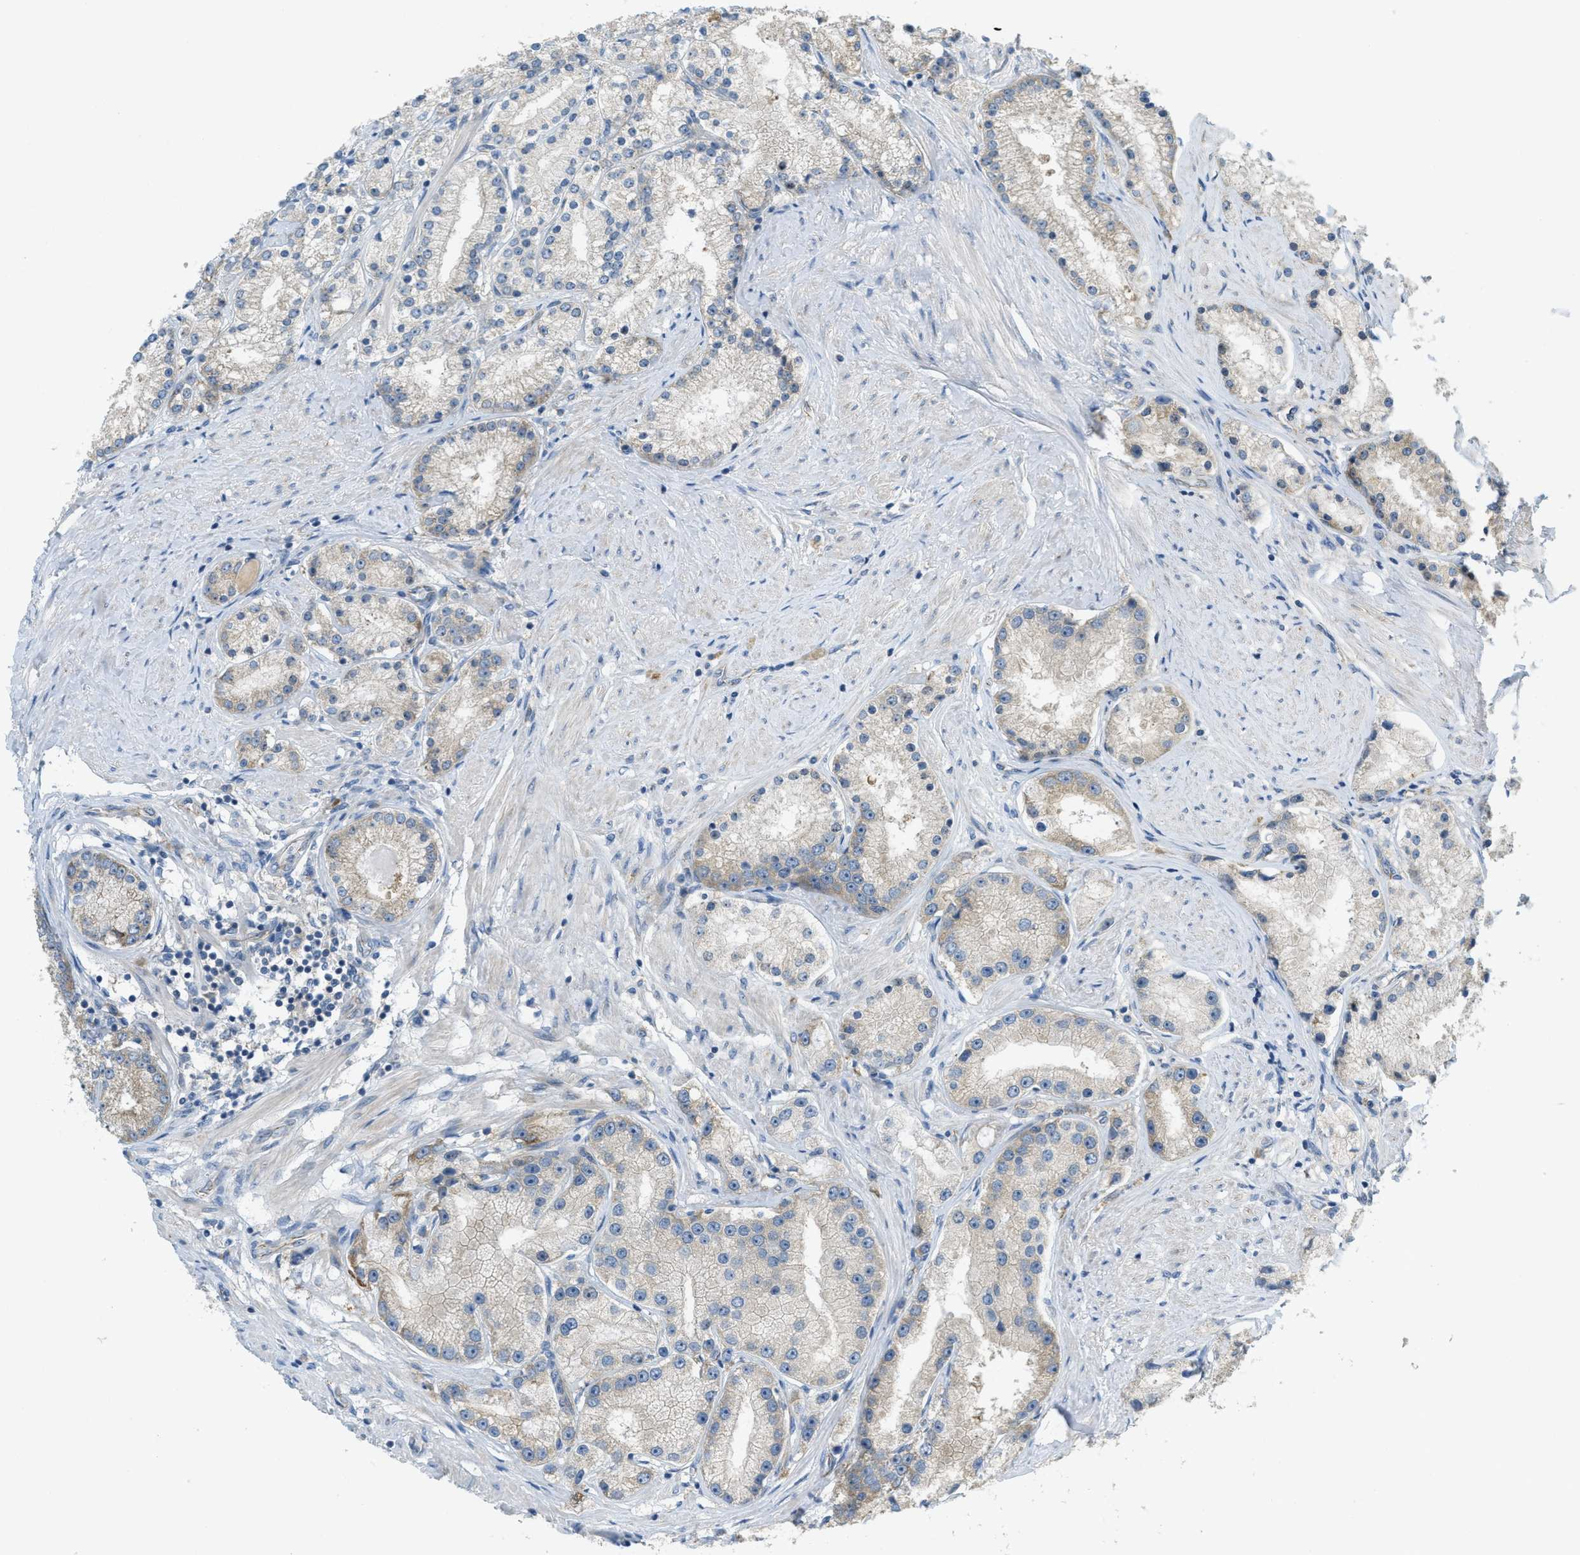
{"staining": {"intensity": "weak", "quantity": "25%-75%", "location": "cytoplasmic/membranous"}, "tissue": "prostate cancer", "cell_type": "Tumor cells", "image_type": "cancer", "snomed": [{"axis": "morphology", "description": "Adenocarcinoma, Low grade"}, {"axis": "topography", "description": "Prostate"}], "caption": "A high-resolution photomicrograph shows immunohistochemistry (IHC) staining of adenocarcinoma (low-grade) (prostate), which demonstrates weak cytoplasmic/membranous expression in about 25%-75% of tumor cells.", "gene": "JCAD", "patient": {"sex": "male", "age": 63}}